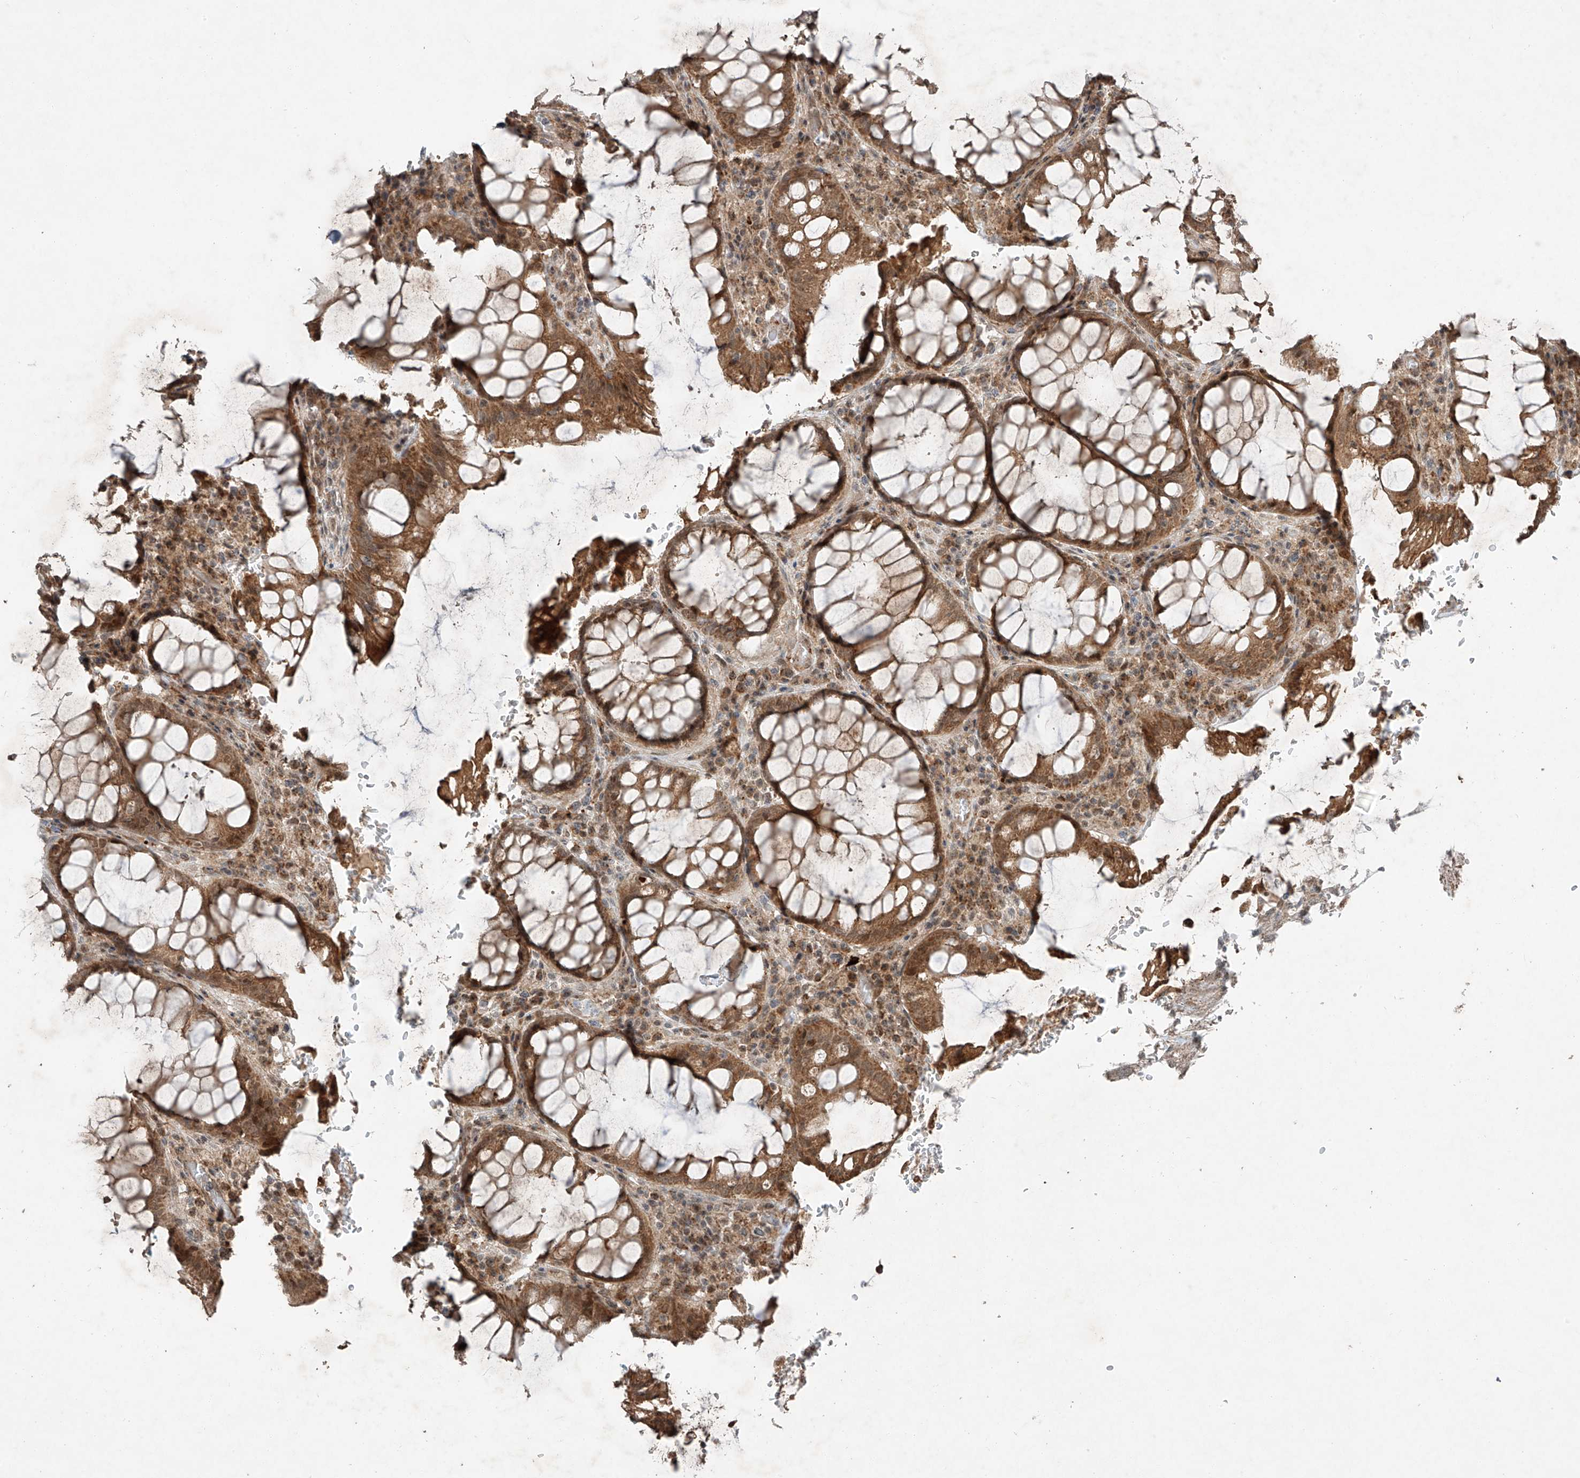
{"staining": {"intensity": "moderate", "quantity": ">75%", "location": "cytoplasmic/membranous,nuclear"}, "tissue": "rectum", "cell_type": "Glandular cells", "image_type": "normal", "snomed": [{"axis": "morphology", "description": "Normal tissue, NOS"}, {"axis": "topography", "description": "Rectum"}], "caption": "Immunohistochemistry image of normal human rectum stained for a protein (brown), which displays medium levels of moderate cytoplasmic/membranous,nuclear positivity in about >75% of glandular cells.", "gene": "ZNF620", "patient": {"sex": "male", "age": 64}}